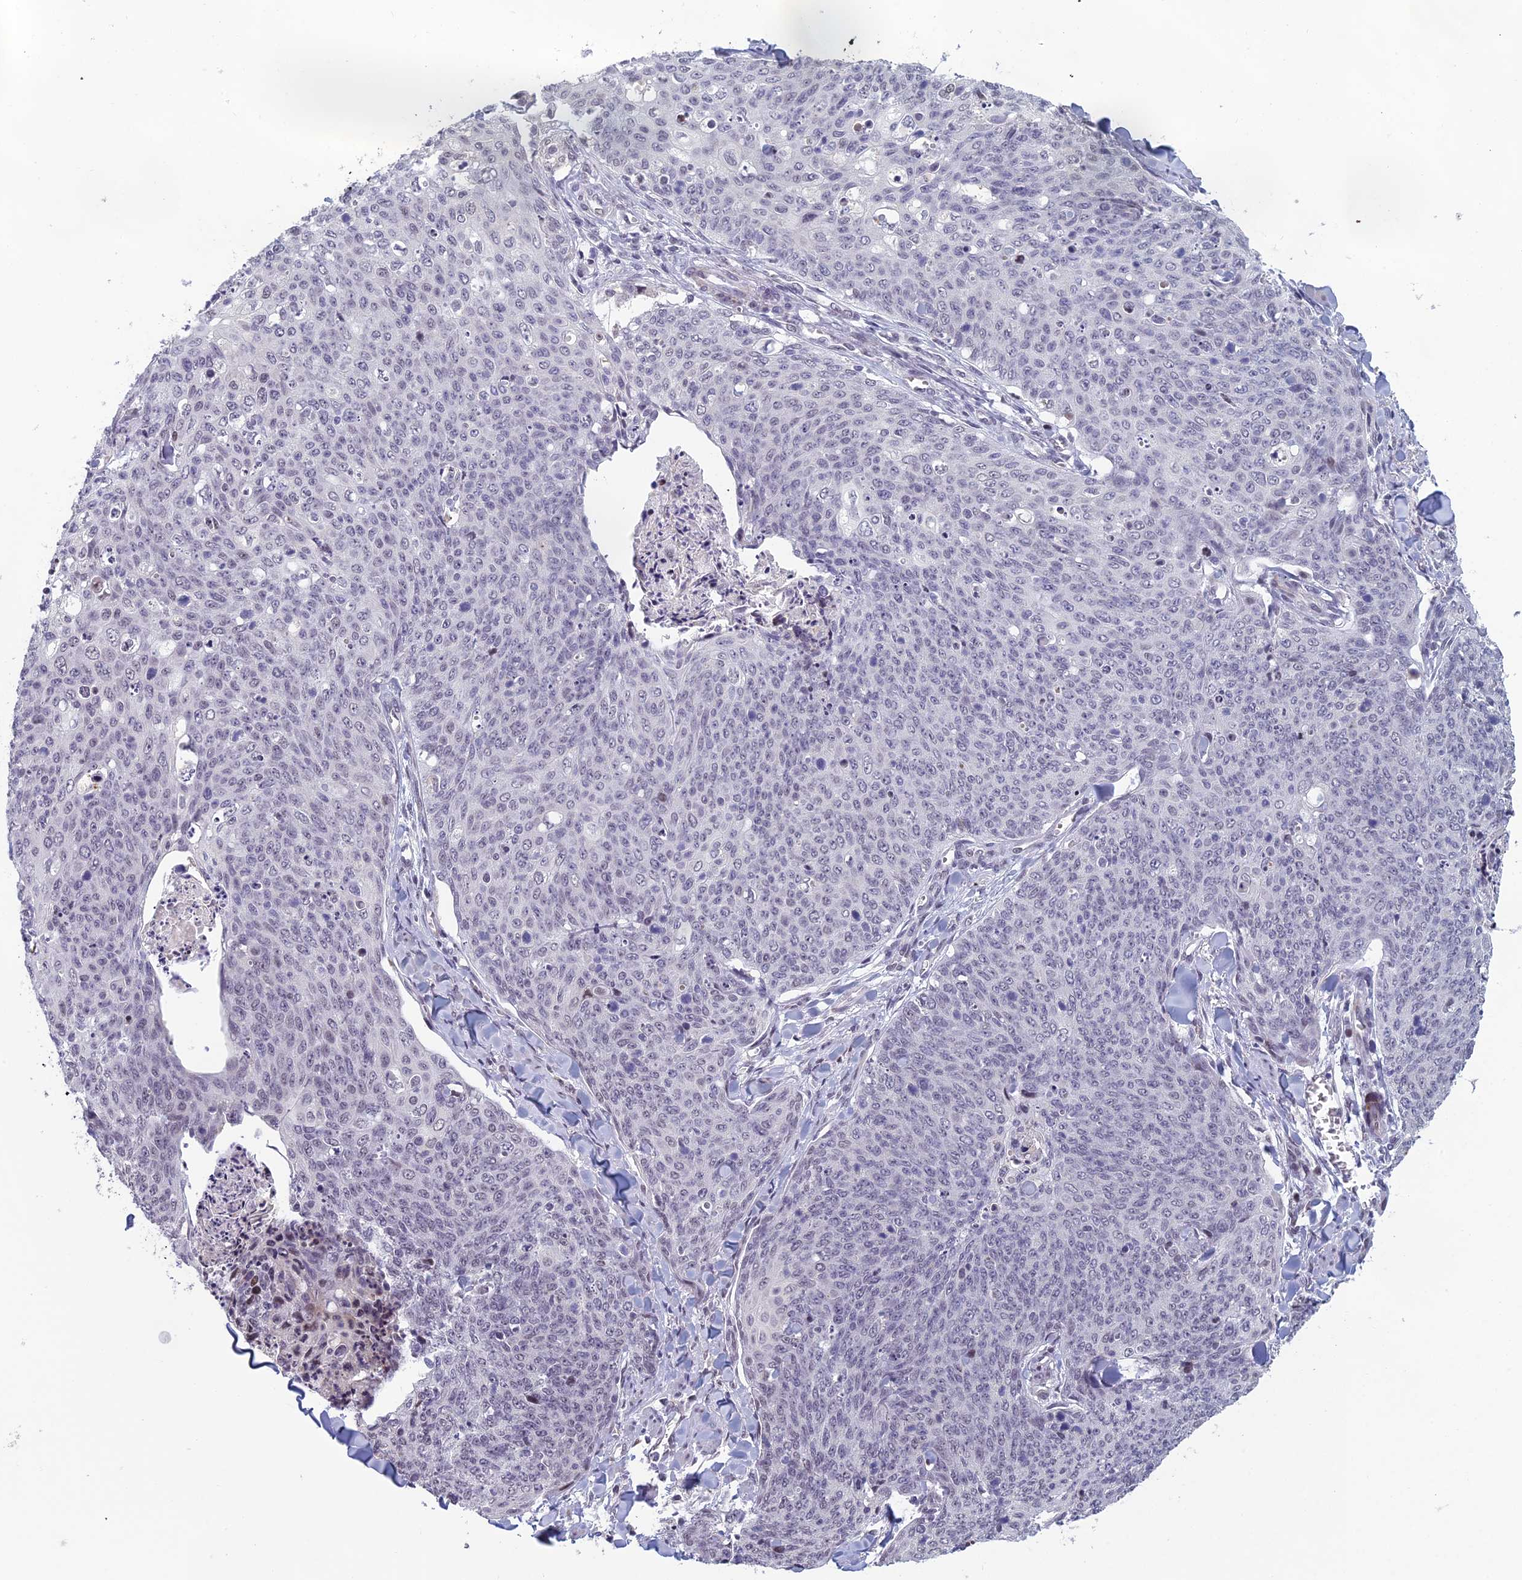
{"staining": {"intensity": "negative", "quantity": "none", "location": "none"}, "tissue": "skin cancer", "cell_type": "Tumor cells", "image_type": "cancer", "snomed": [{"axis": "morphology", "description": "Squamous cell carcinoma, NOS"}, {"axis": "topography", "description": "Skin"}, {"axis": "topography", "description": "Vulva"}], "caption": "The micrograph reveals no significant positivity in tumor cells of skin squamous cell carcinoma.", "gene": "RGS17", "patient": {"sex": "female", "age": 85}}